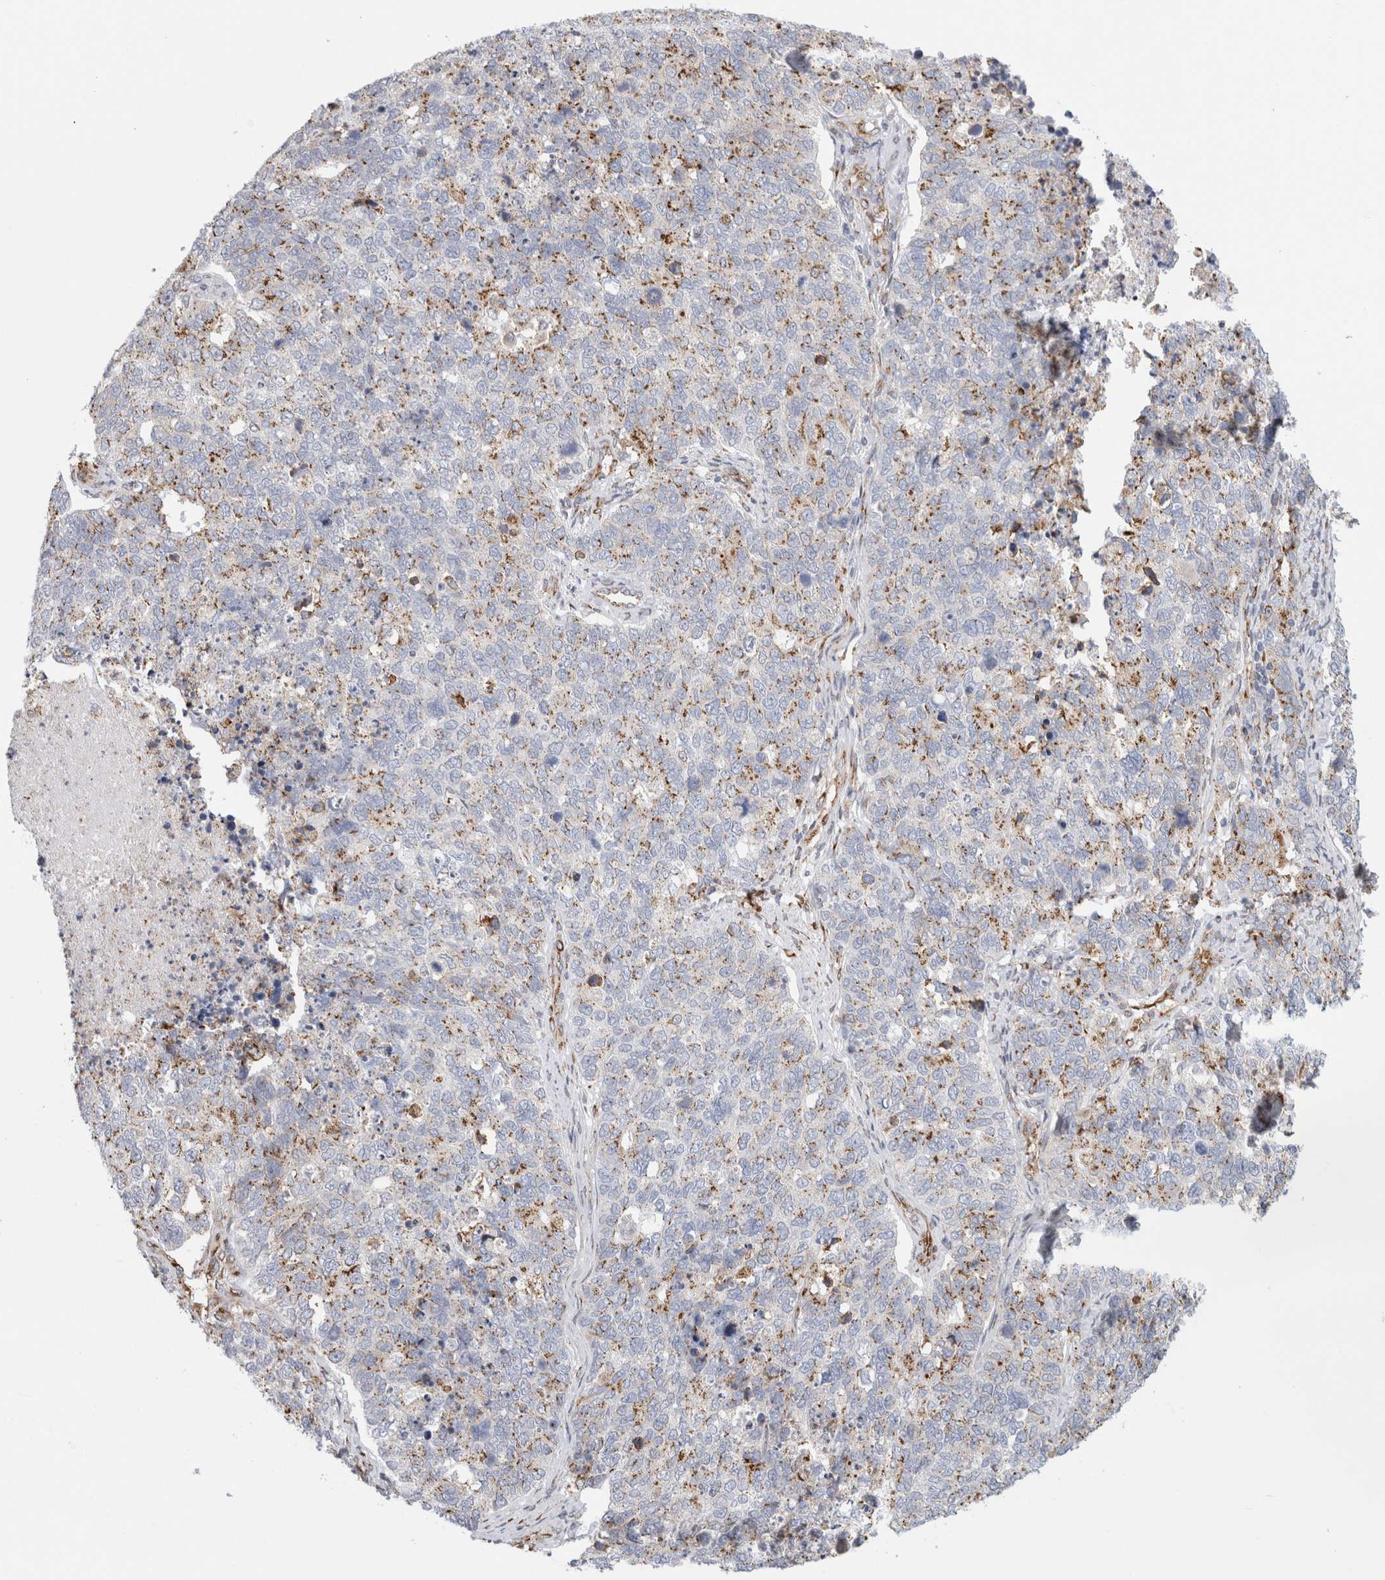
{"staining": {"intensity": "weak", "quantity": "25%-75%", "location": "cytoplasmic/membranous"}, "tissue": "cervical cancer", "cell_type": "Tumor cells", "image_type": "cancer", "snomed": [{"axis": "morphology", "description": "Squamous cell carcinoma, NOS"}, {"axis": "topography", "description": "Cervix"}], "caption": "A brown stain shows weak cytoplasmic/membranous staining of a protein in human squamous cell carcinoma (cervical) tumor cells.", "gene": "MCFD2", "patient": {"sex": "female", "age": 63}}